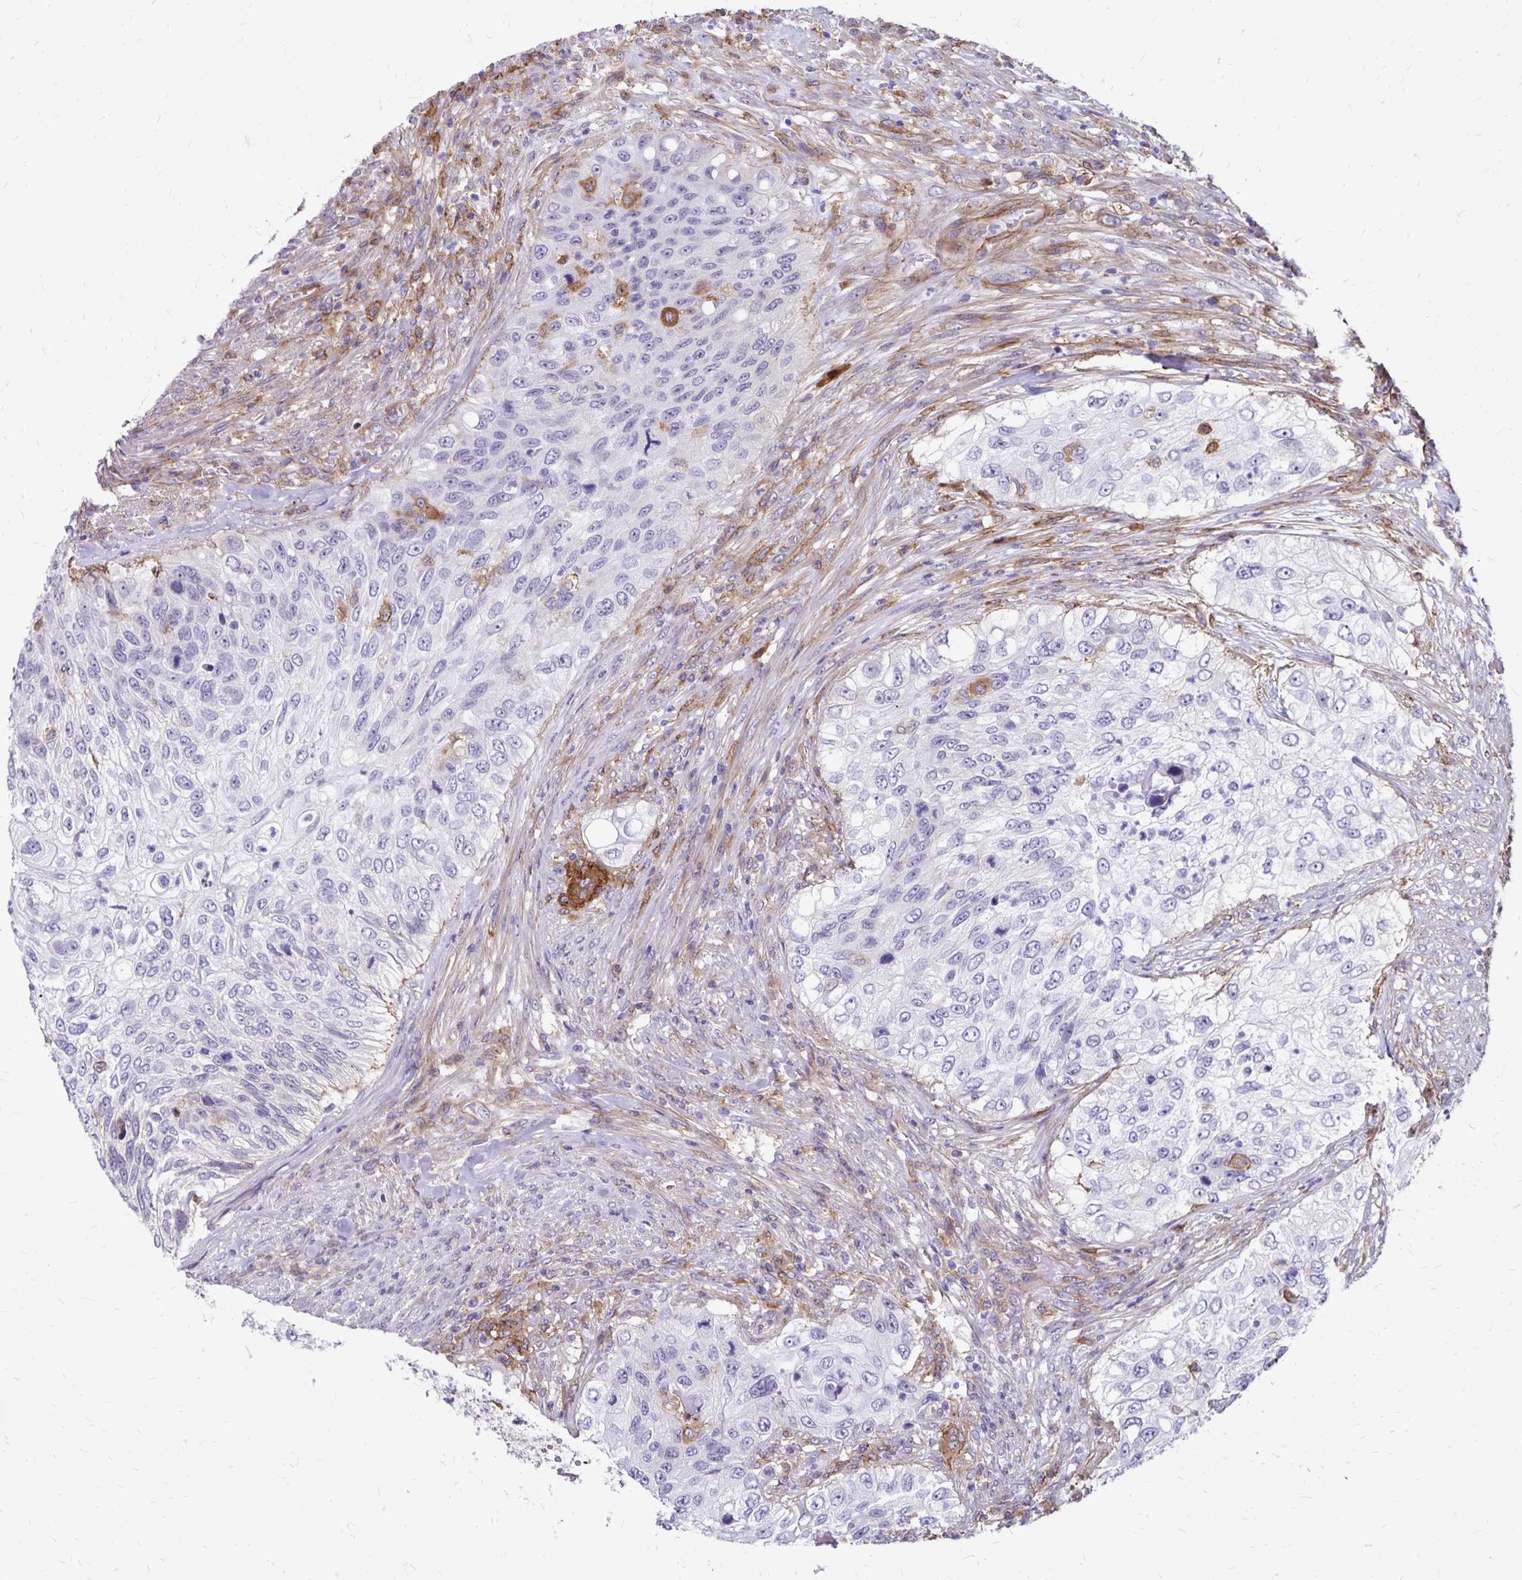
{"staining": {"intensity": "negative", "quantity": "none", "location": "none"}, "tissue": "urothelial cancer", "cell_type": "Tumor cells", "image_type": "cancer", "snomed": [{"axis": "morphology", "description": "Urothelial carcinoma, High grade"}, {"axis": "topography", "description": "Urinary bladder"}], "caption": "Urothelial cancer stained for a protein using immunohistochemistry shows no positivity tumor cells.", "gene": "TNS3", "patient": {"sex": "female", "age": 60}}